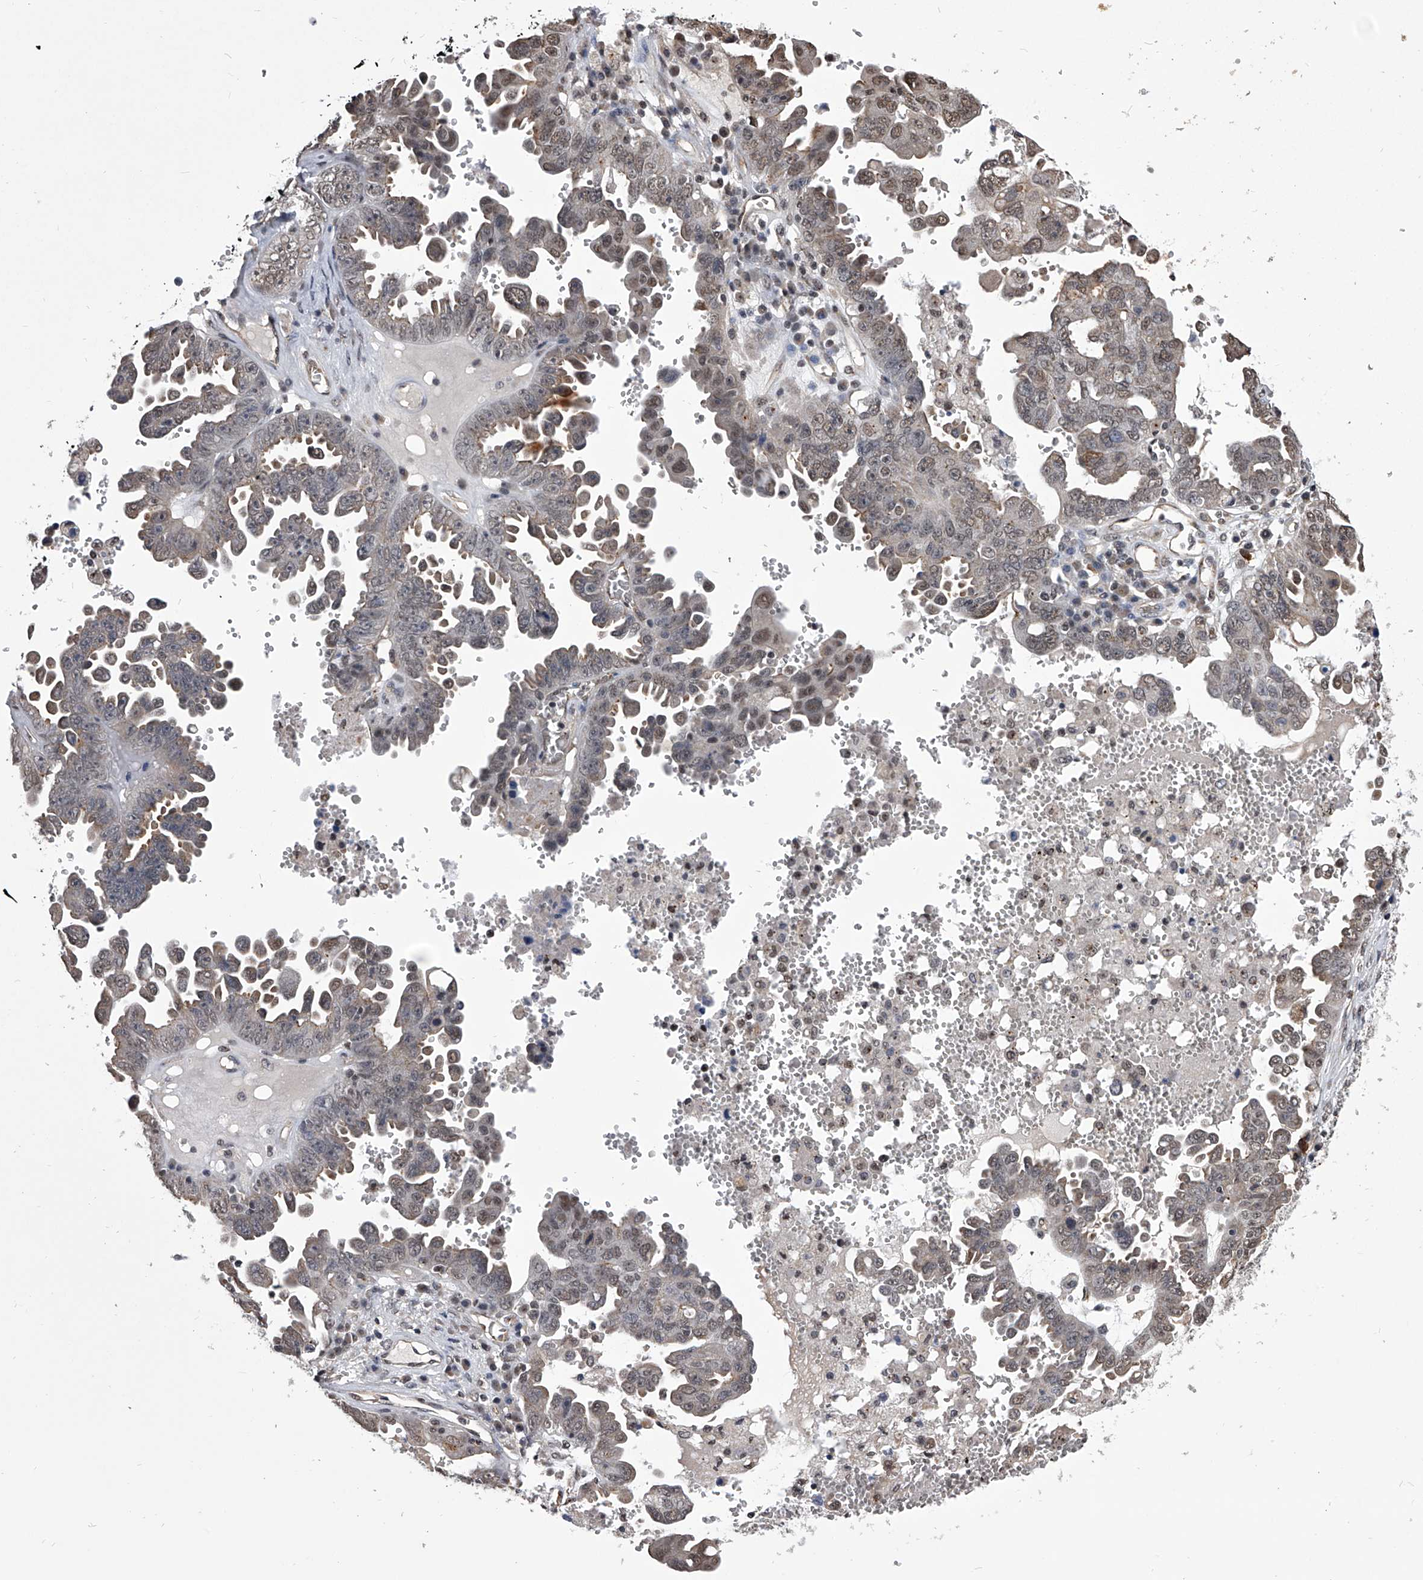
{"staining": {"intensity": "weak", "quantity": "25%-75%", "location": "nuclear"}, "tissue": "ovarian cancer", "cell_type": "Tumor cells", "image_type": "cancer", "snomed": [{"axis": "morphology", "description": "Carcinoma, endometroid"}, {"axis": "topography", "description": "Ovary"}], "caption": "There is low levels of weak nuclear positivity in tumor cells of ovarian cancer (endometroid carcinoma), as demonstrated by immunohistochemical staining (brown color).", "gene": "ZNF76", "patient": {"sex": "female", "age": 62}}